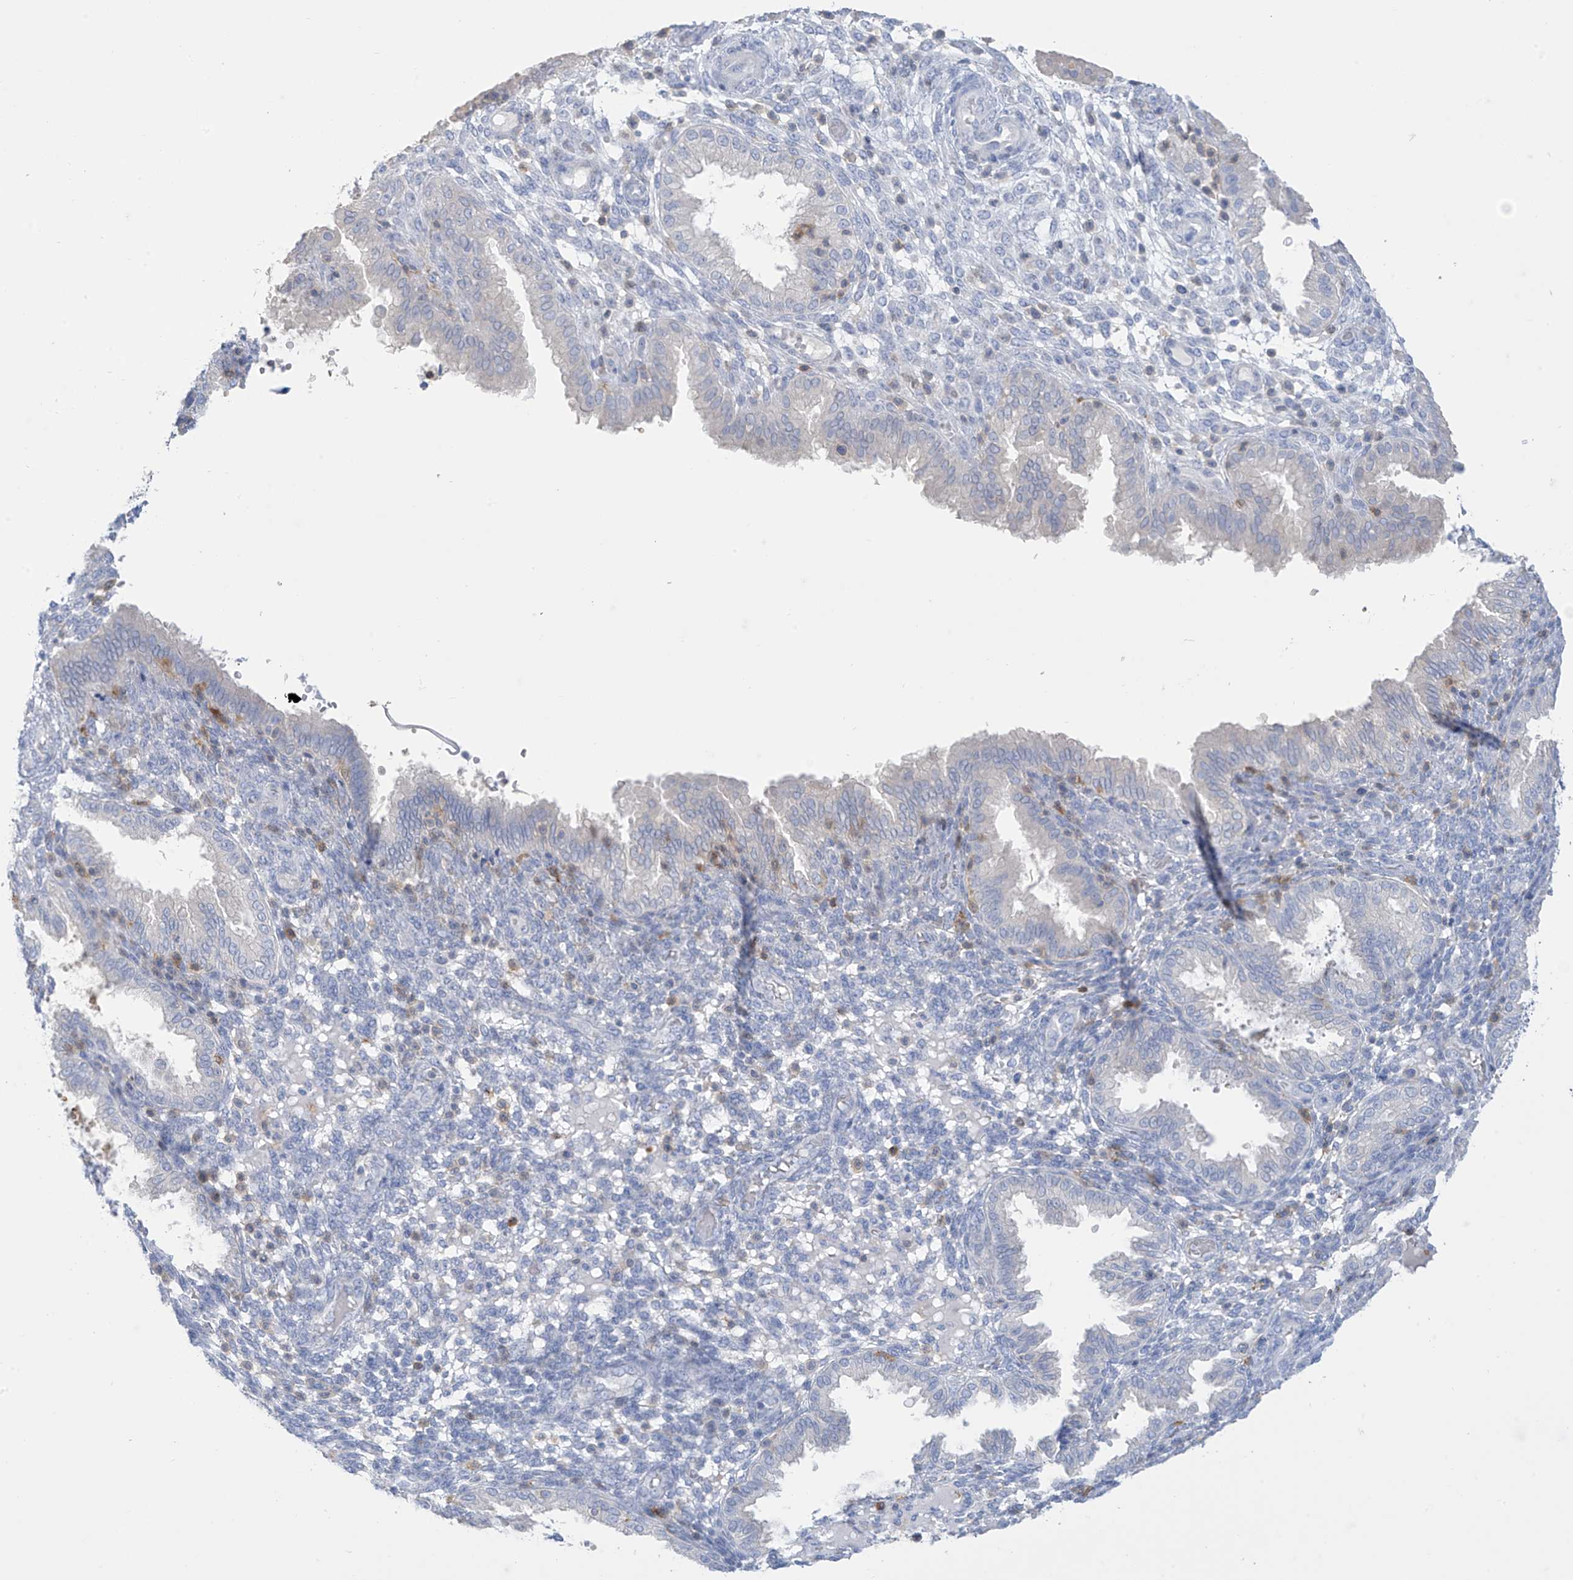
{"staining": {"intensity": "negative", "quantity": "none", "location": "none"}, "tissue": "endometrium", "cell_type": "Cells in endometrial stroma", "image_type": "normal", "snomed": [{"axis": "morphology", "description": "Normal tissue, NOS"}, {"axis": "topography", "description": "Endometrium"}], "caption": "This is an immunohistochemistry histopathology image of unremarkable human endometrium. There is no staining in cells in endometrial stroma.", "gene": "TRMT2B", "patient": {"sex": "female", "age": 33}}